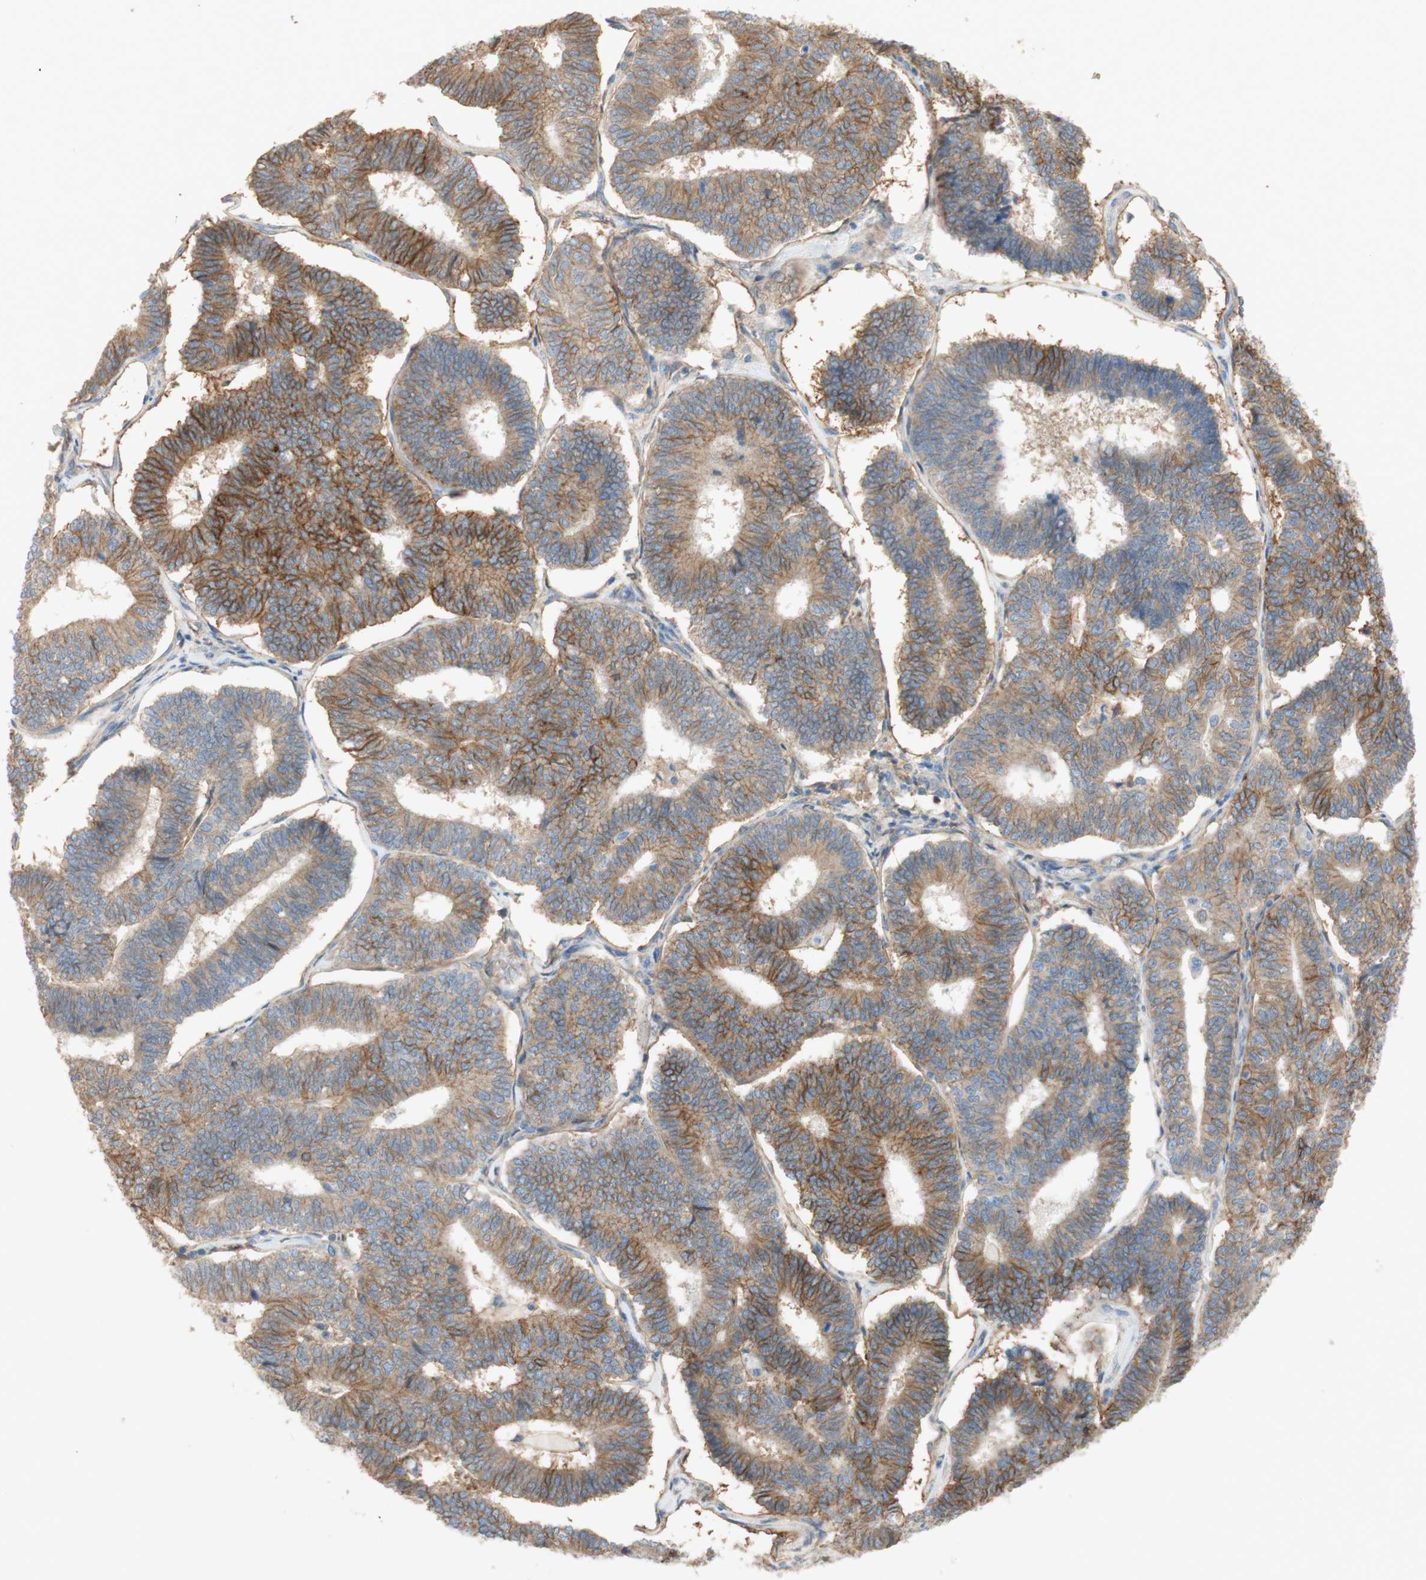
{"staining": {"intensity": "weak", "quantity": ">75%", "location": "cytoplasmic/membranous"}, "tissue": "endometrial cancer", "cell_type": "Tumor cells", "image_type": "cancer", "snomed": [{"axis": "morphology", "description": "Adenocarcinoma, NOS"}, {"axis": "topography", "description": "Endometrium"}], "caption": "There is low levels of weak cytoplasmic/membranous staining in tumor cells of endometrial cancer (adenocarcinoma), as demonstrated by immunohistochemical staining (brown color).", "gene": "ATP2B1", "patient": {"sex": "female", "age": 70}}